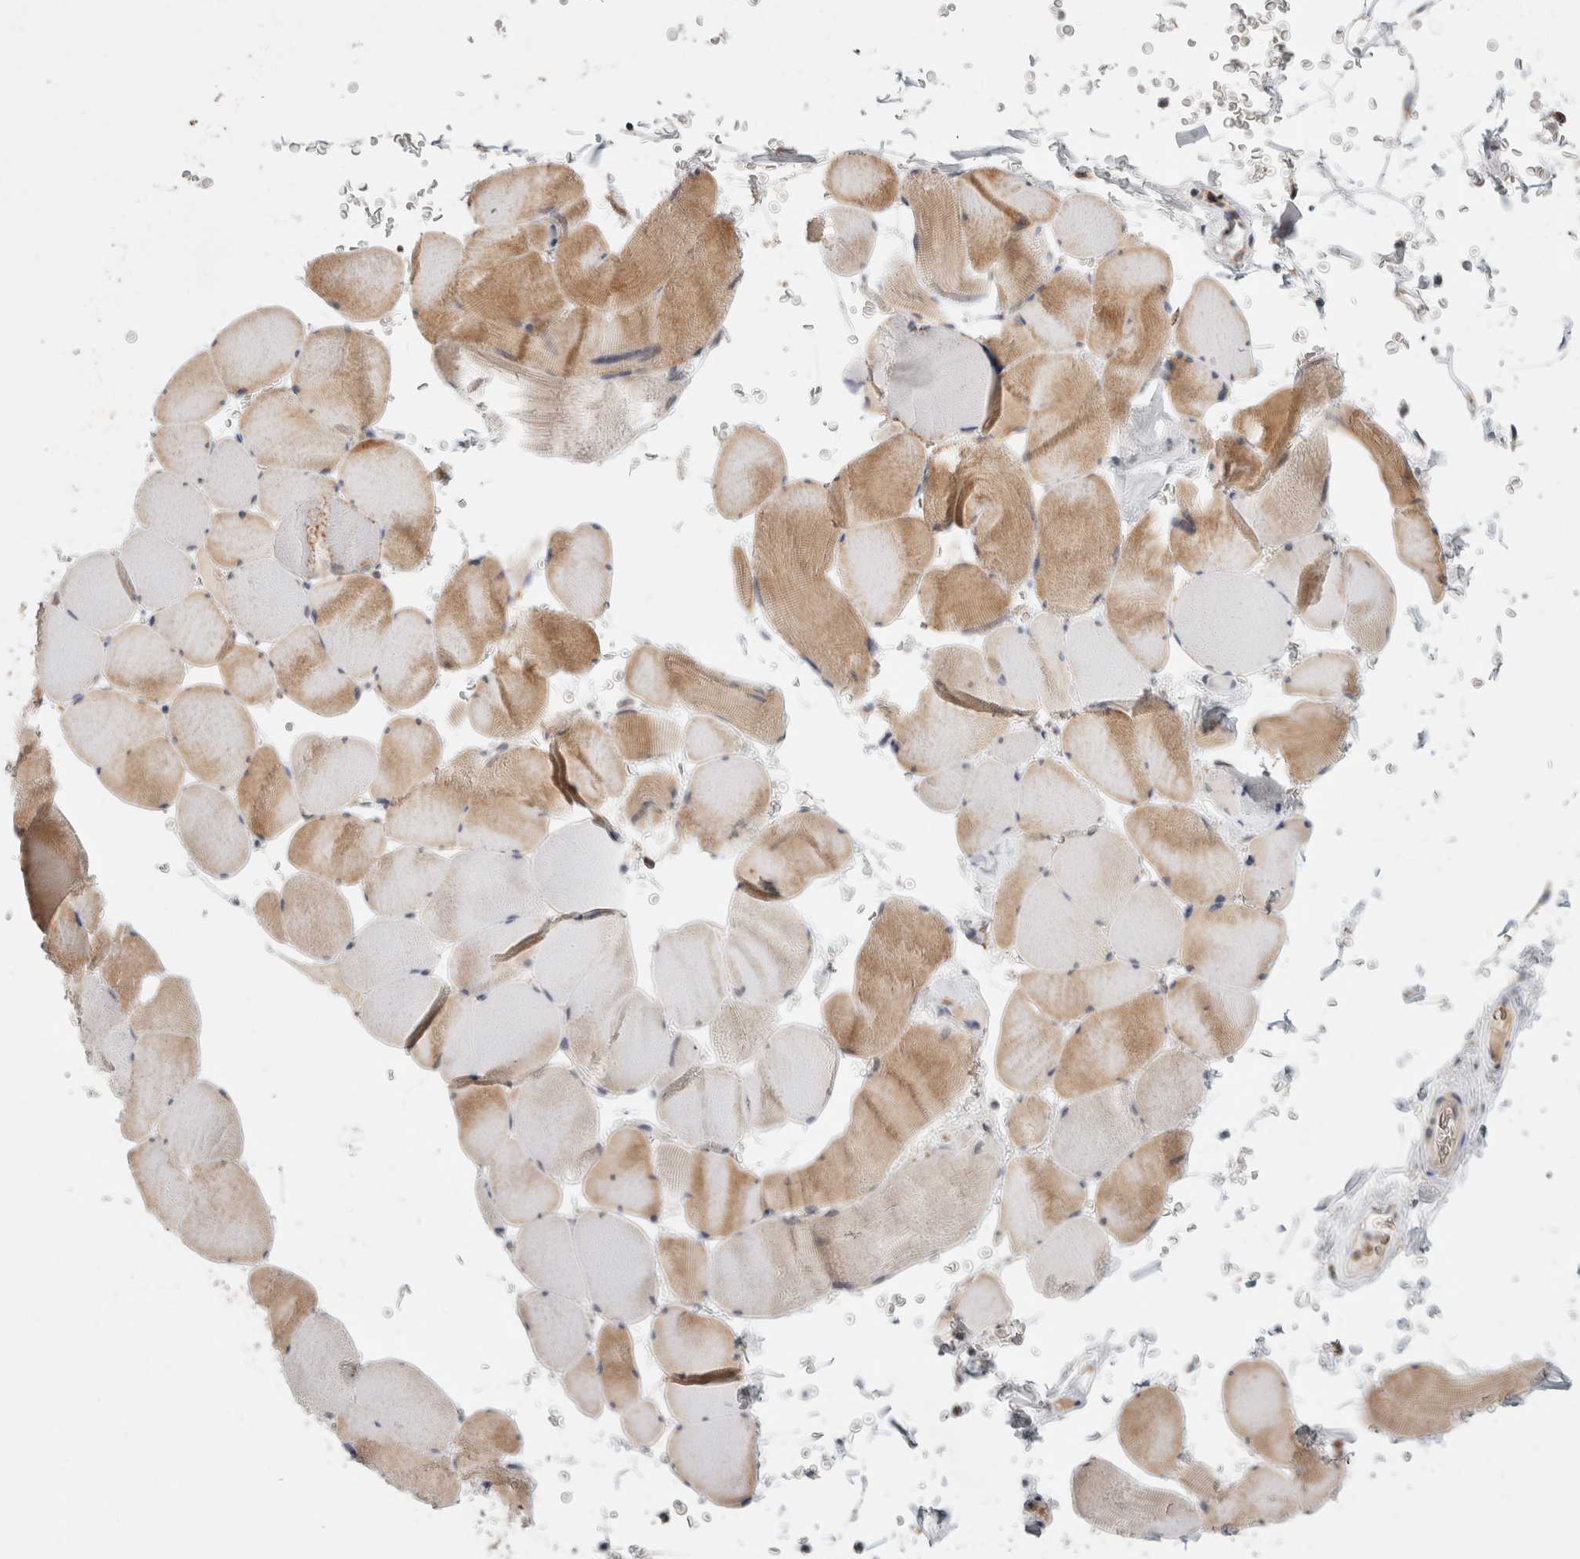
{"staining": {"intensity": "weak", "quantity": ">75%", "location": "cytoplasmic/membranous"}, "tissue": "skeletal muscle", "cell_type": "Myocytes", "image_type": "normal", "snomed": [{"axis": "morphology", "description": "Normal tissue, NOS"}, {"axis": "topography", "description": "Skeletal muscle"}], "caption": "Weak cytoplasmic/membranous expression for a protein is identified in about >75% of myocytes of unremarkable skeletal muscle using immunohistochemistry.", "gene": "HROB", "patient": {"sex": "male", "age": 62}}